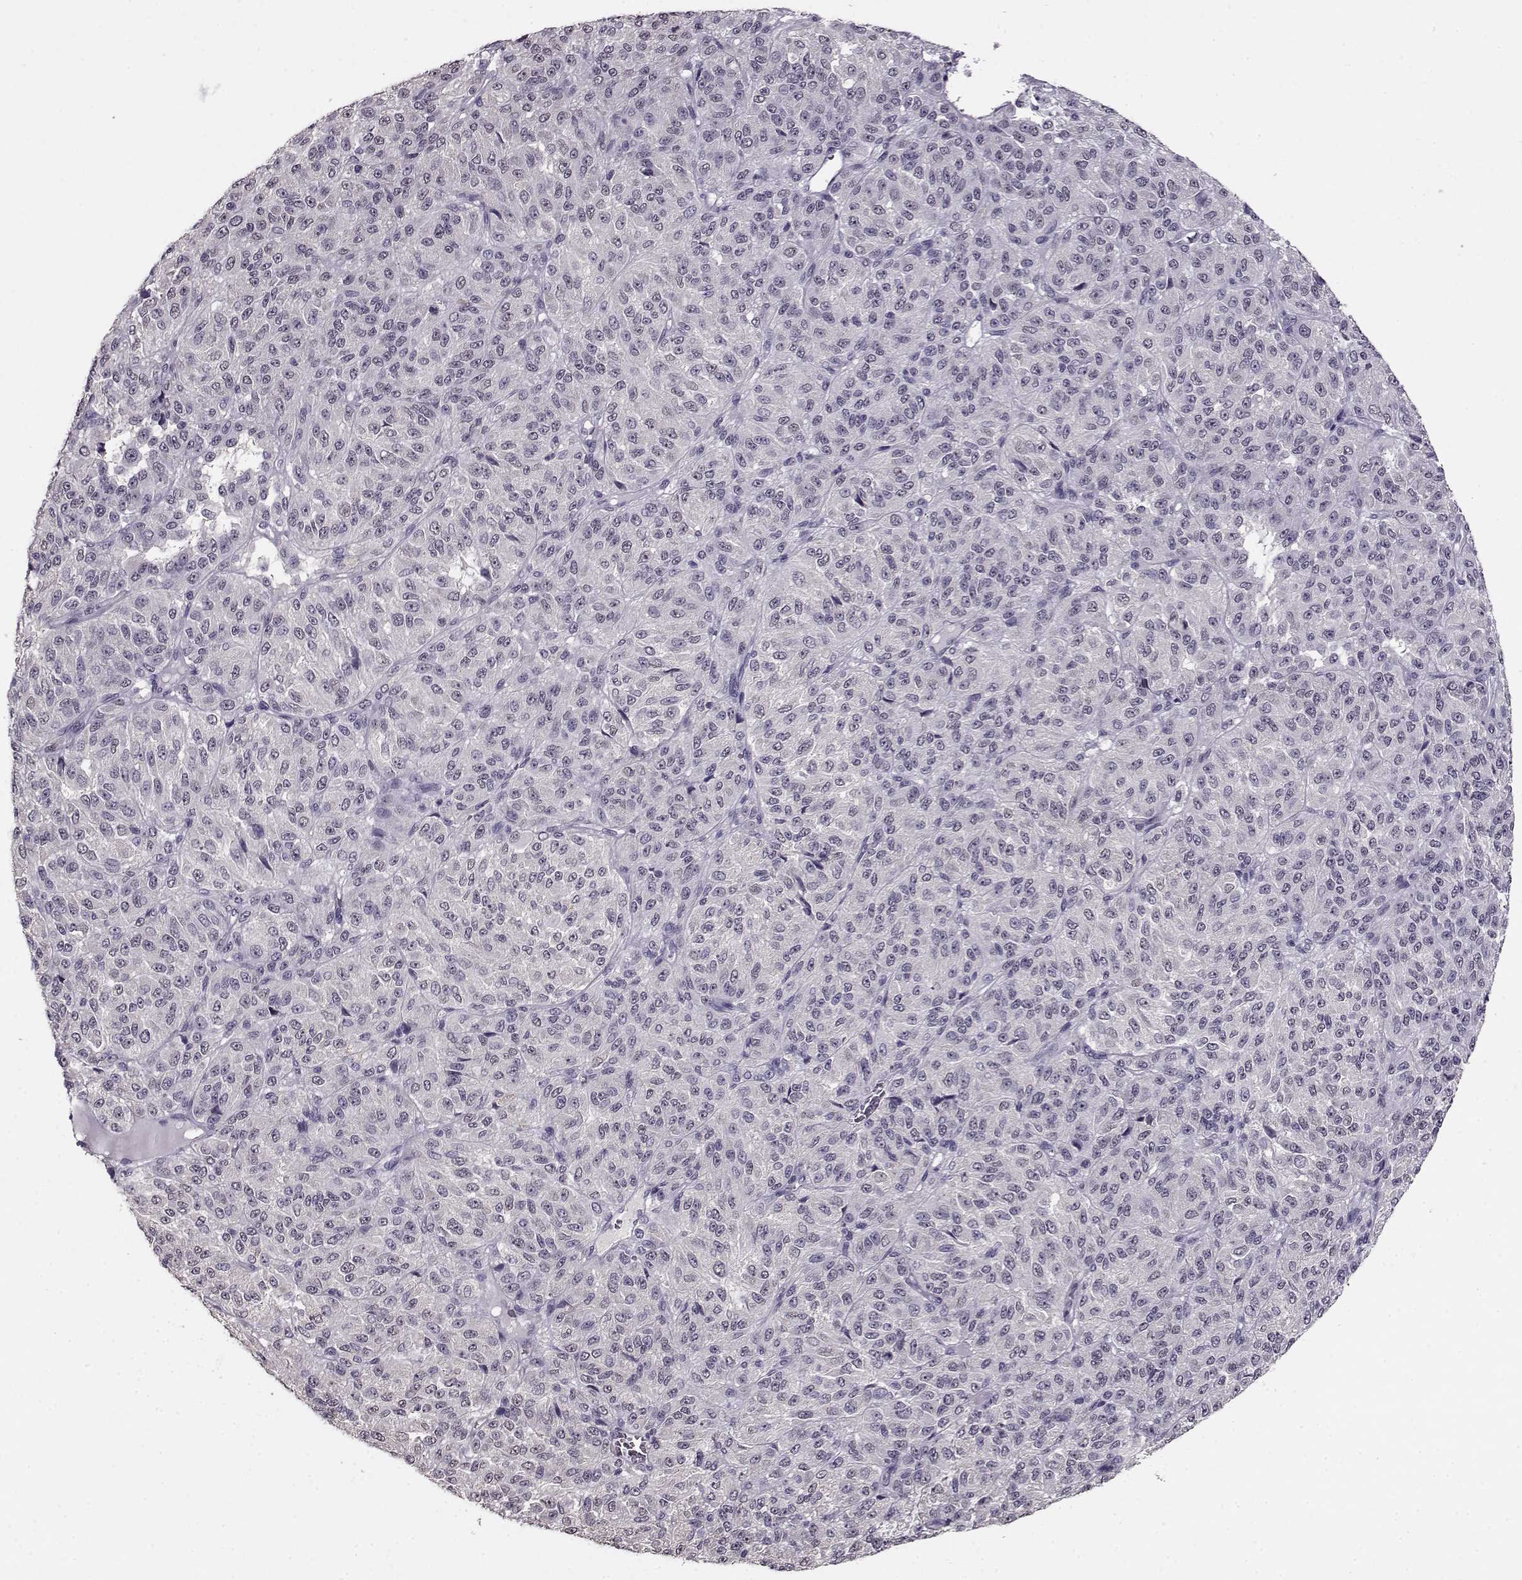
{"staining": {"intensity": "negative", "quantity": "none", "location": "none"}, "tissue": "melanoma", "cell_type": "Tumor cells", "image_type": "cancer", "snomed": [{"axis": "morphology", "description": "Malignant melanoma, Metastatic site"}, {"axis": "topography", "description": "Brain"}], "caption": "The immunohistochemistry image has no significant staining in tumor cells of malignant melanoma (metastatic site) tissue.", "gene": "RP1L1", "patient": {"sex": "female", "age": 56}}